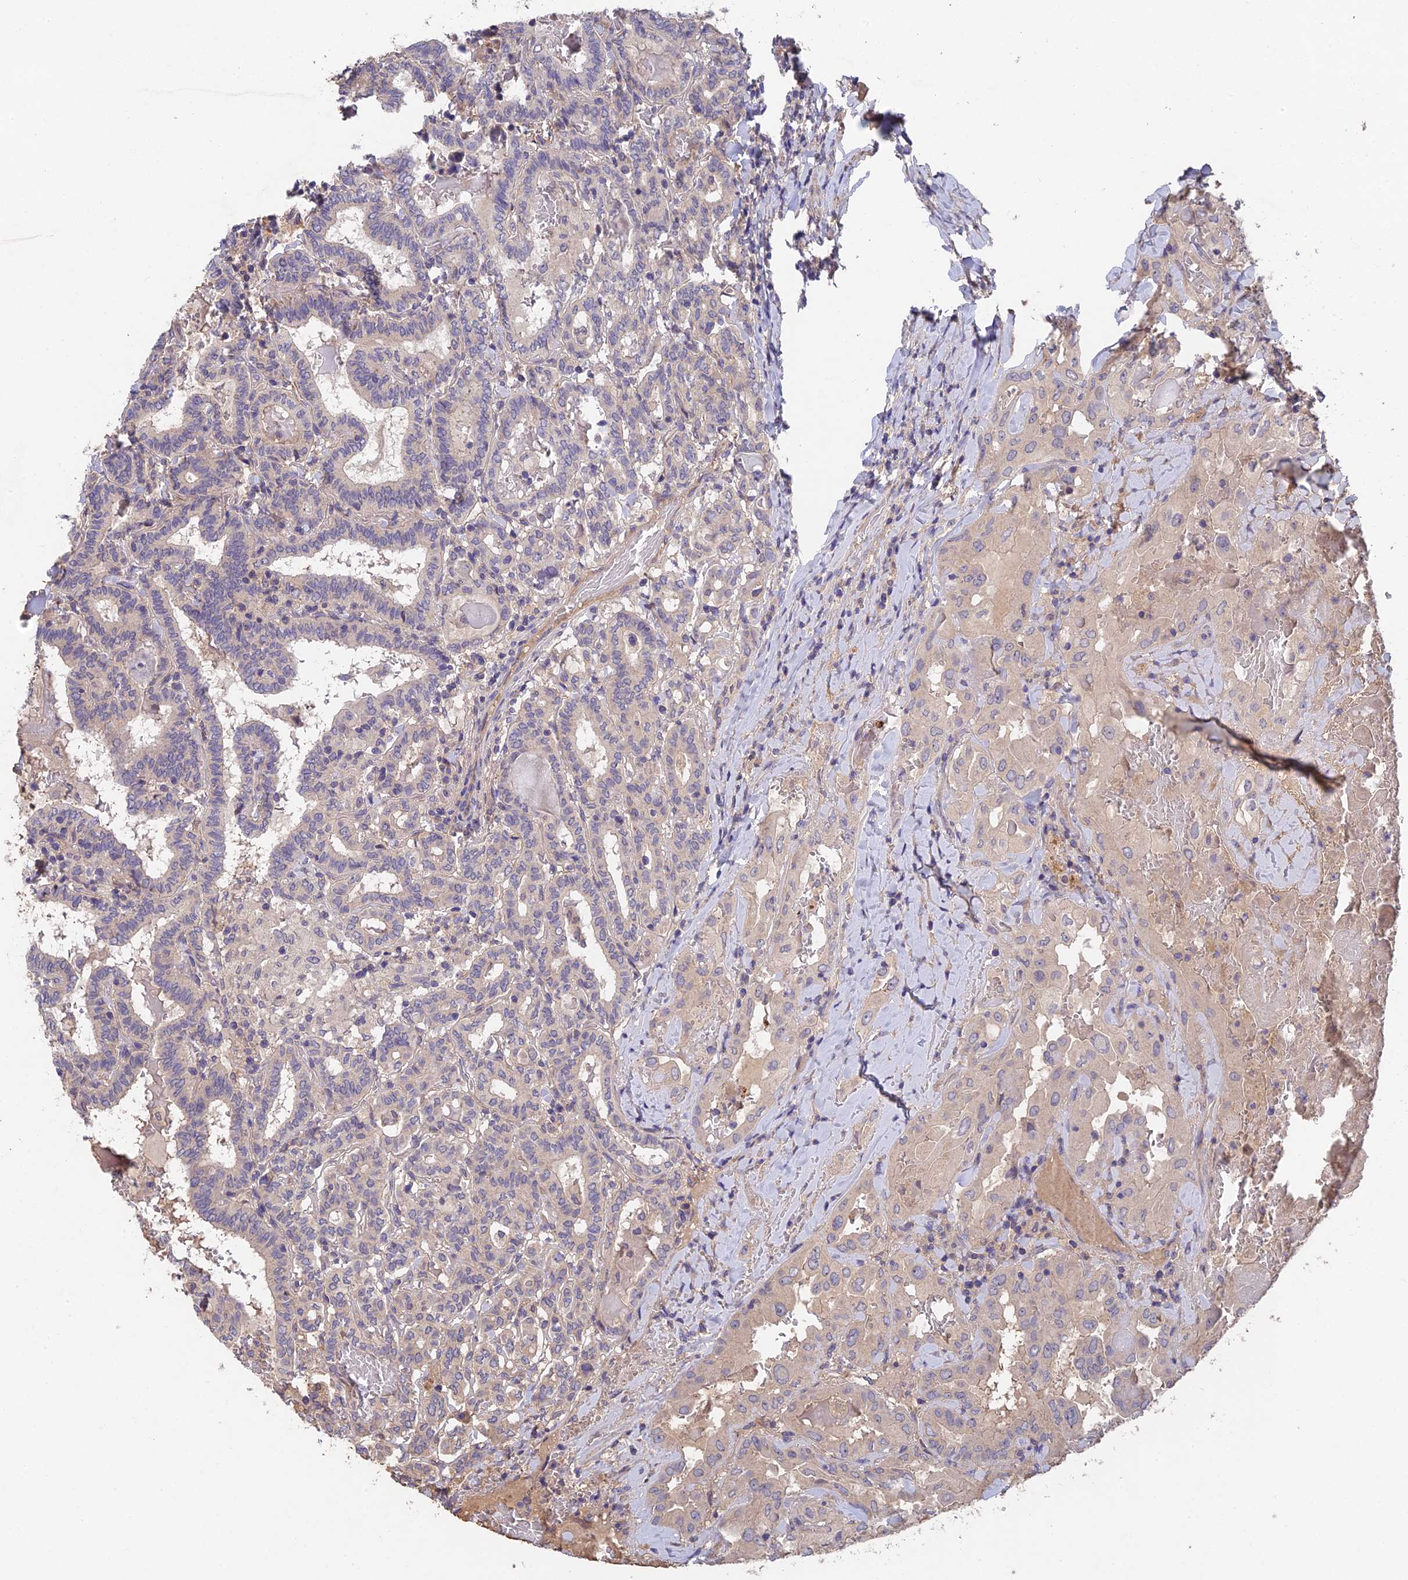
{"staining": {"intensity": "negative", "quantity": "none", "location": "none"}, "tissue": "thyroid cancer", "cell_type": "Tumor cells", "image_type": "cancer", "snomed": [{"axis": "morphology", "description": "Papillary adenocarcinoma, NOS"}, {"axis": "topography", "description": "Thyroid gland"}], "caption": "An immunohistochemistry (IHC) image of thyroid papillary adenocarcinoma is shown. There is no staining in tumor cells of thyroid papillary adenocarcinoma.", "gene": "ADAMTS13", "patient": {"sex": "female", "age": 72}}